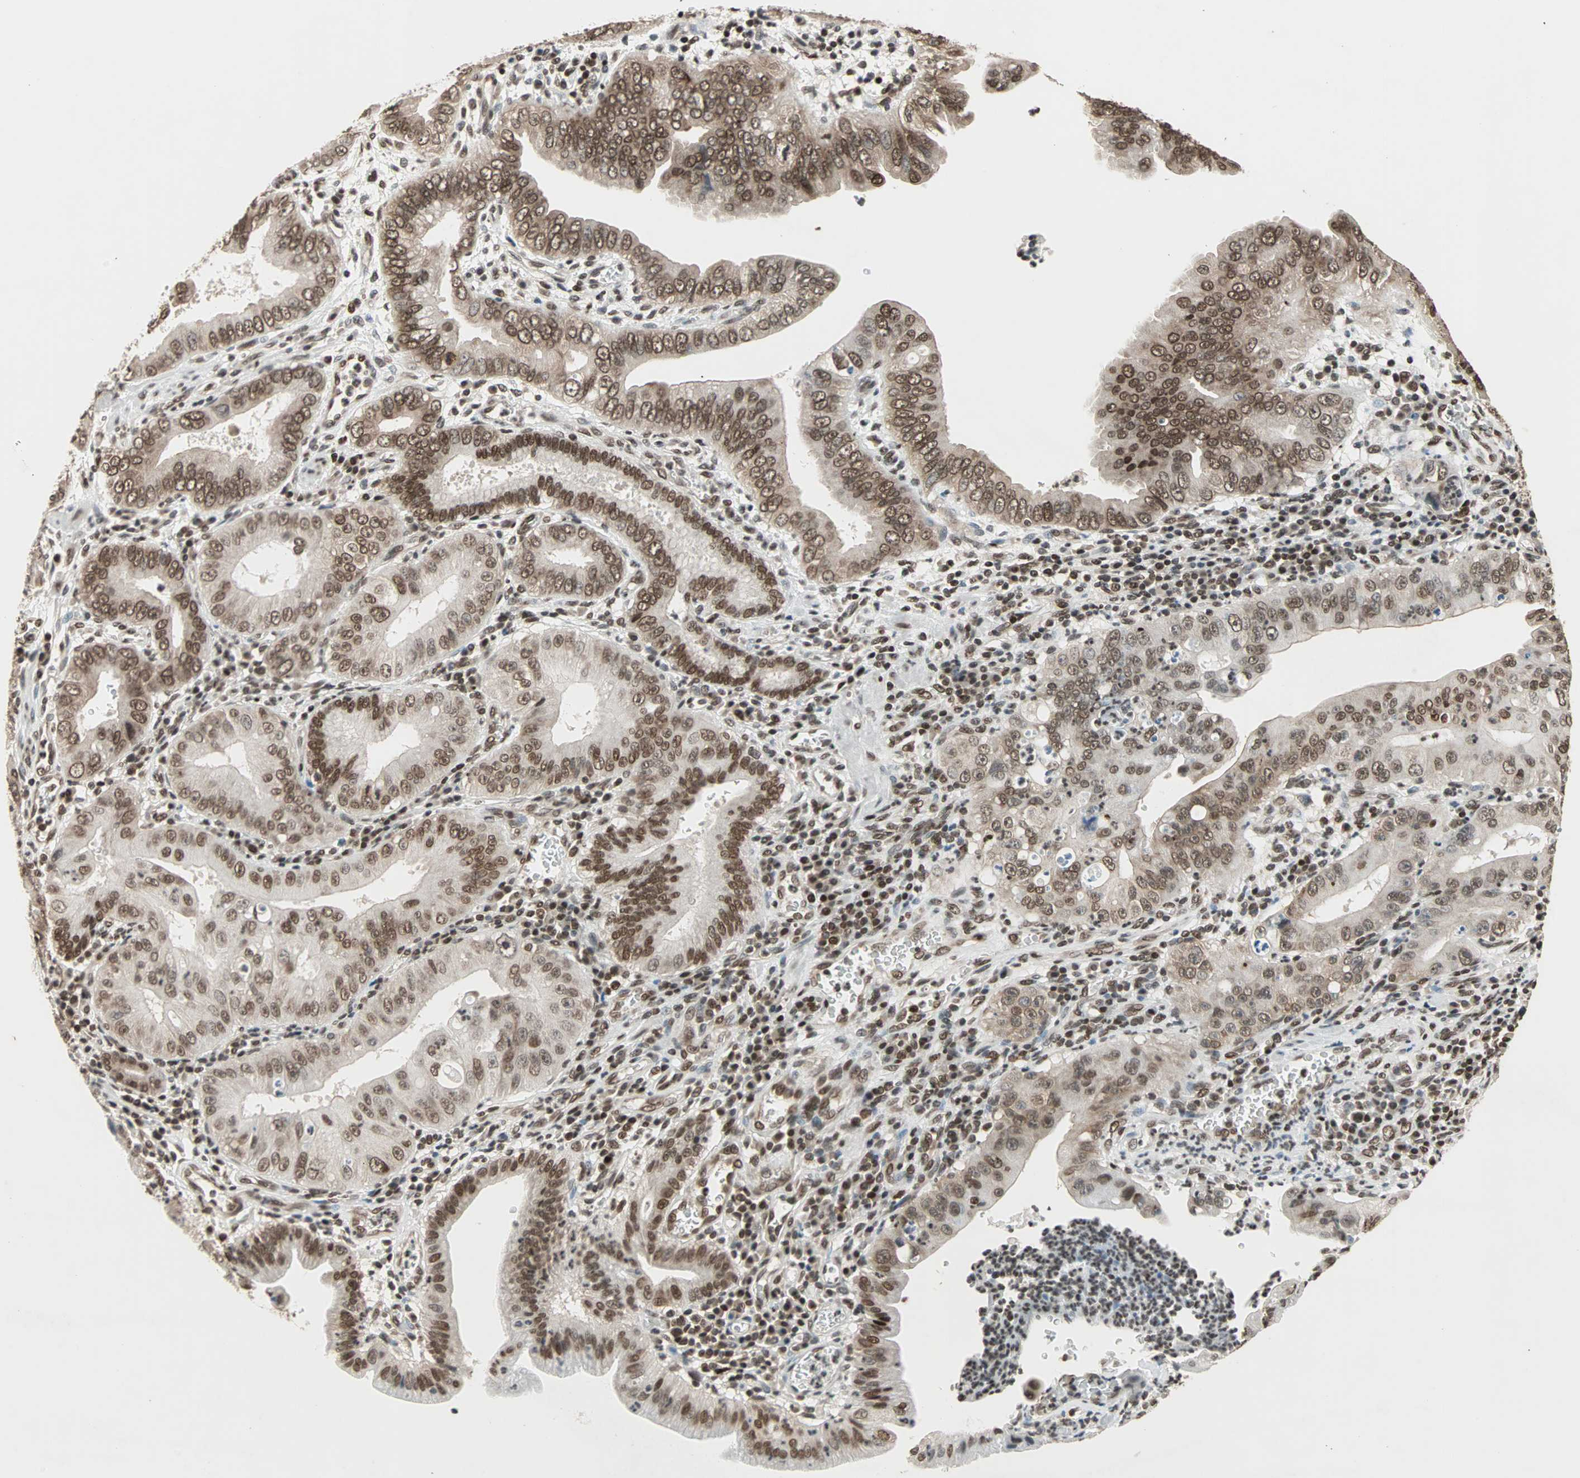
{"staining": {"intensity": "strong", "quantity": ">75%", "location": "nuclear"}, "tissue": "pancreatic cancer", "cell_type": "Tumor cells", "image_type": "cancer", "snomed": [{"axis": "morphology", "description": "Normal tissue, NOS"}, {"axis": "topography", "description": "Lymph node"}], "caption": "The photomicrograph displays staining of pancreatic cancer, revealing strong nuclear protein expression (brown color) within tumor cells.", "gene": "DAZAP1", "patient": {"sex": "male", "age": 50}}